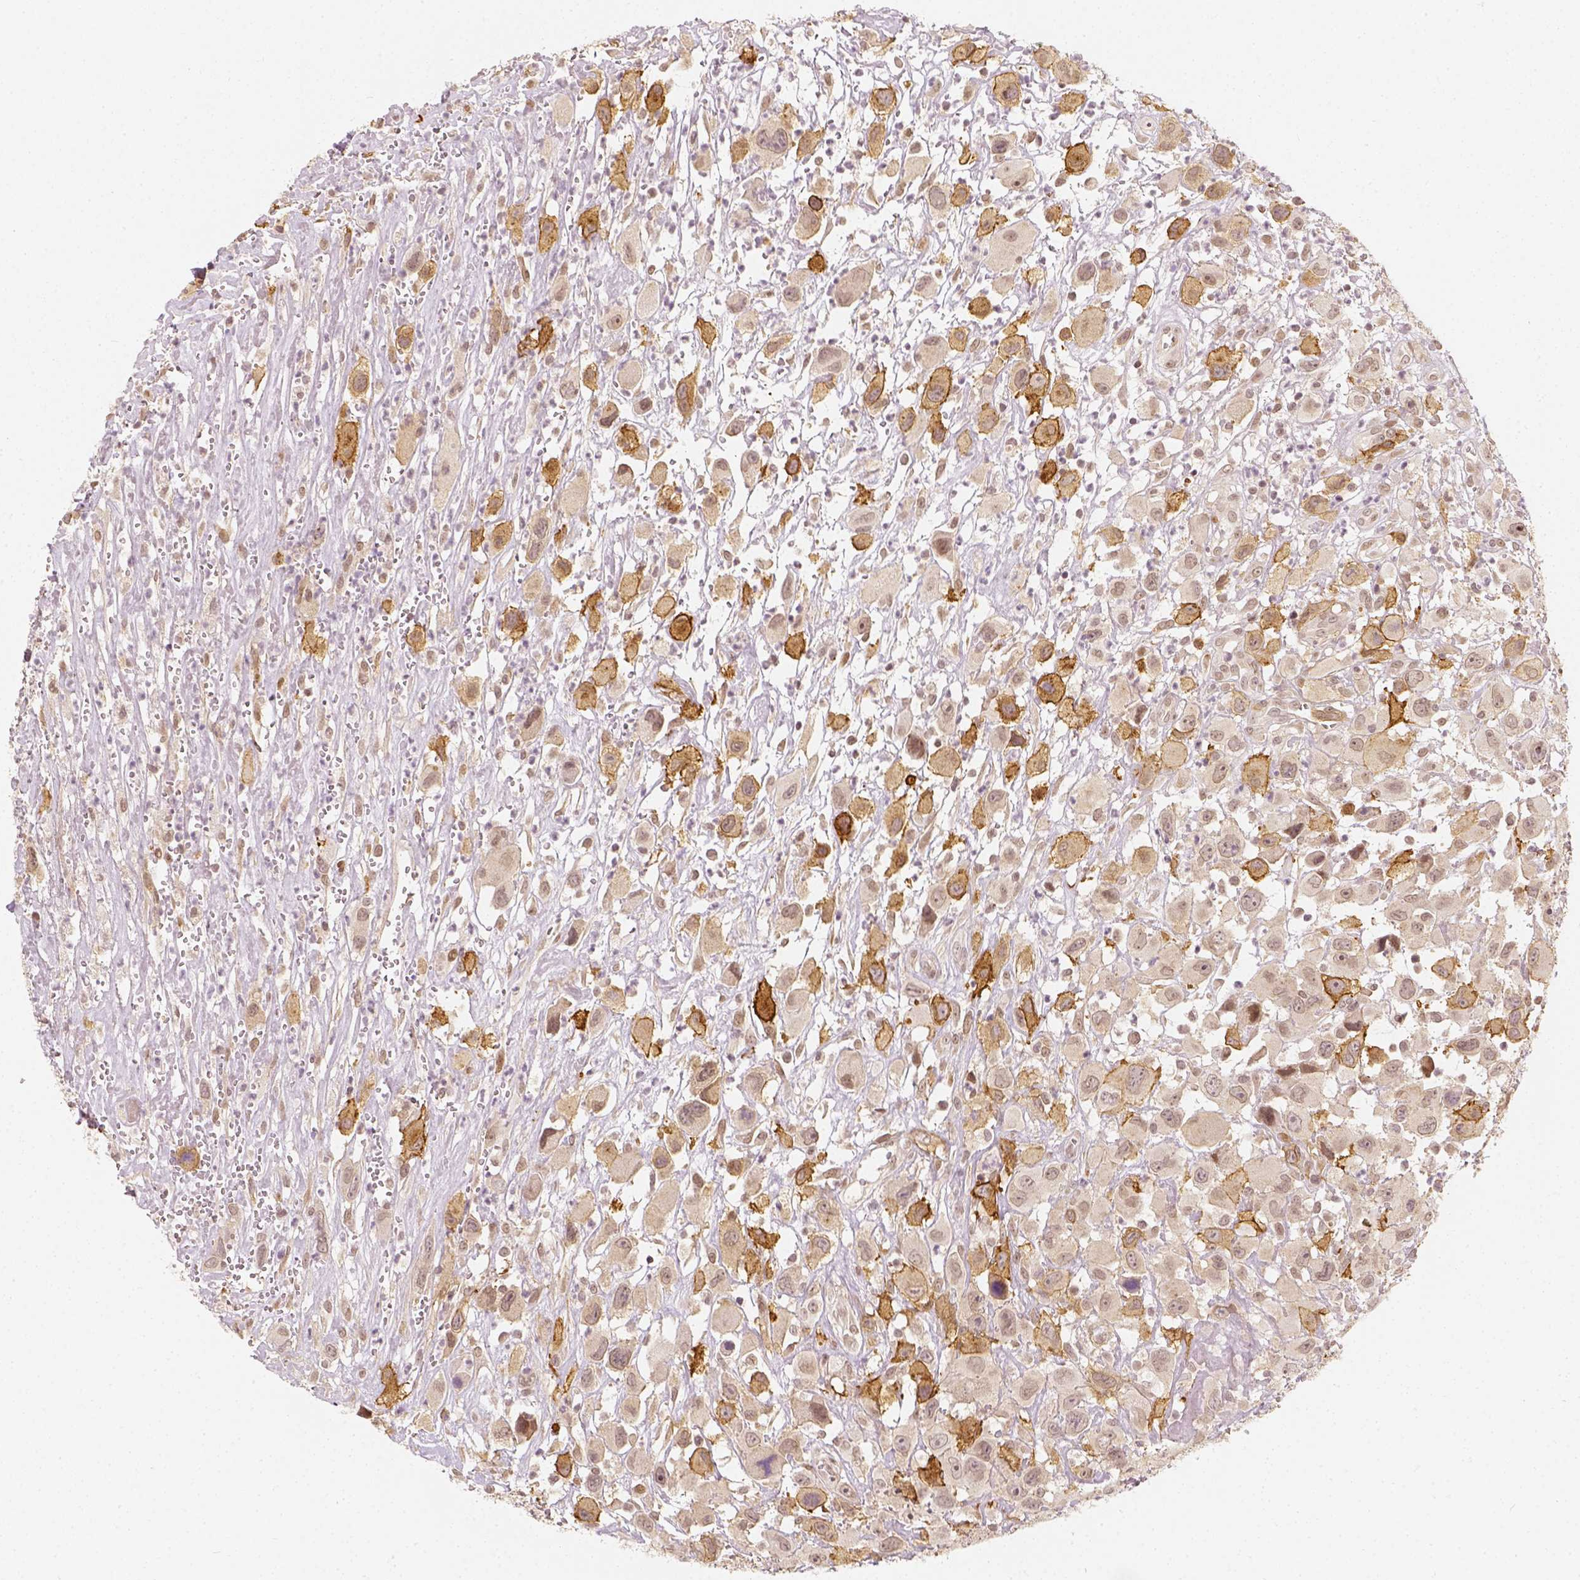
{"staining": {"intensity": "moderate", "quantity": "<25%", "location": "cytoplasmic/membranous"}, "tissue": "head and neck cancer", "cell_type": "Tumor cells", "image_type": "cancer", "snomed": [{"axis": "morphology", "description": "Squamous cell carcinoma, NOS"}, {"axis": "morphology", "description": "Squamous cell carcinoma, metastatic, NOS"}, {"axis": "topography", "description": "Oral tissue"}, {"axis": "topography", "description": "Head-Neck"}], "caption": "Moderate cytoplasmic/membranous expression is present in approximately <25% of tumor cells in squamous cell carcinoma (head and neck).", "gene": "ZMAT3", "patient": {"sex": "female", "age": 85}}